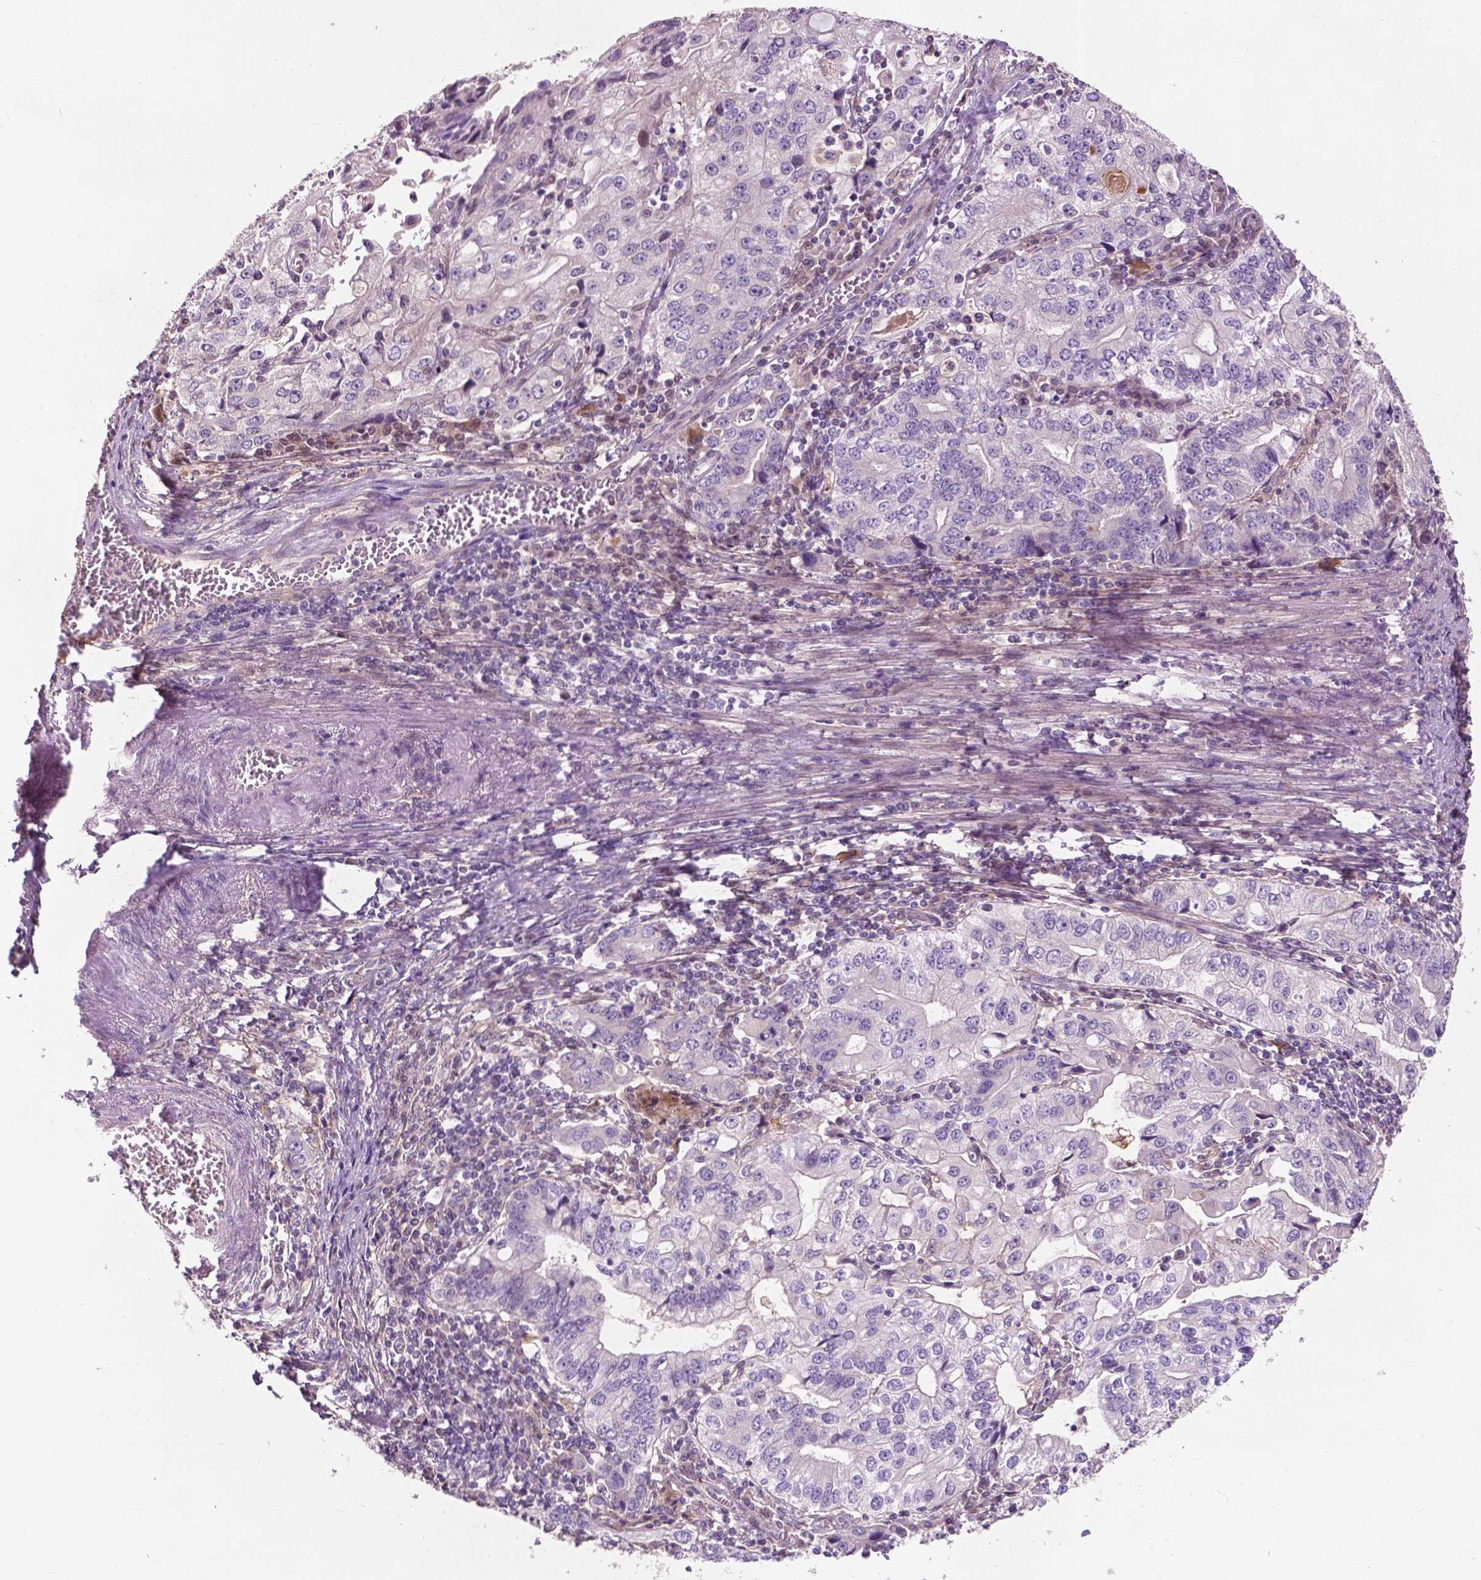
{"staining": {"intensity": "negative", "quantity": "none", "location": "none"}, "tissue": "stomach cancer", "cell_type": "Tumor cells", "image_type": "cancer", "snomed": [{"axis": "morphology", "description": "Adenocarcinoma, NOS"}, {"axis": "topography", "description": "Stomach, lower"}], "caption": "This is a histopathology image of immunohistochemistry staining of stomach cancer, which shows no expression in tumor cells.", "gene": "GPR37", "patient": {"sex": "female", "age": 72}}